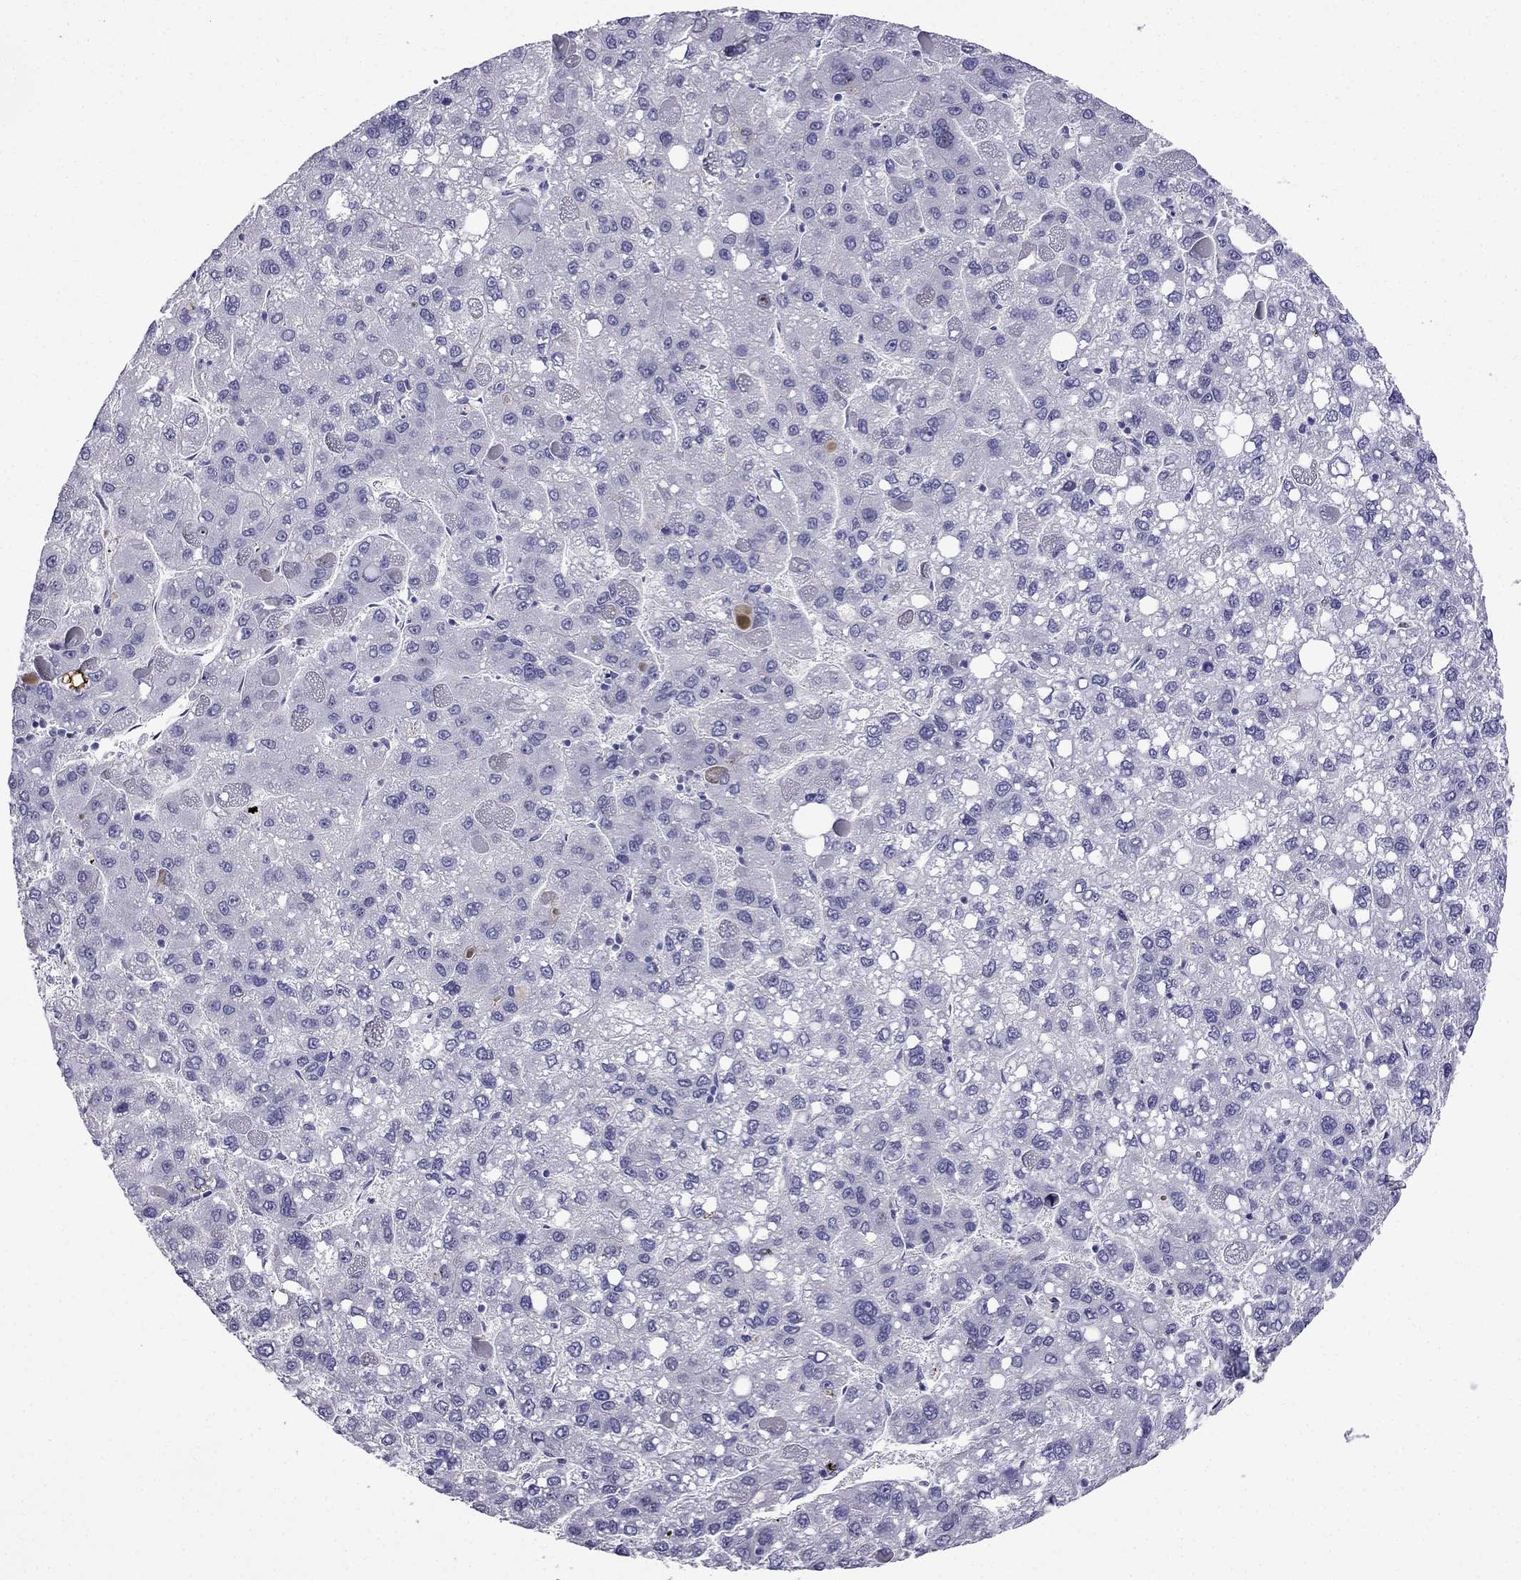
{"staining": {"intensity": "negative", "quantity": "none", "location": "none"}, "tissue": "liver cancer", "cell_type": "Tumor cells", "image_type": "cancer", "snomed": [{"axis": "morphology", "description": "Carcinoma, Hepatocellular, NOS"}, {"axis": "topography", "description": "Liver"}], "caption": "A histopathology image of liver cancer stained for a protein reveals no brown staining in tumor cells.", "gene": "SCNN1D", "patient": {"sex": "female", "age": 82}}